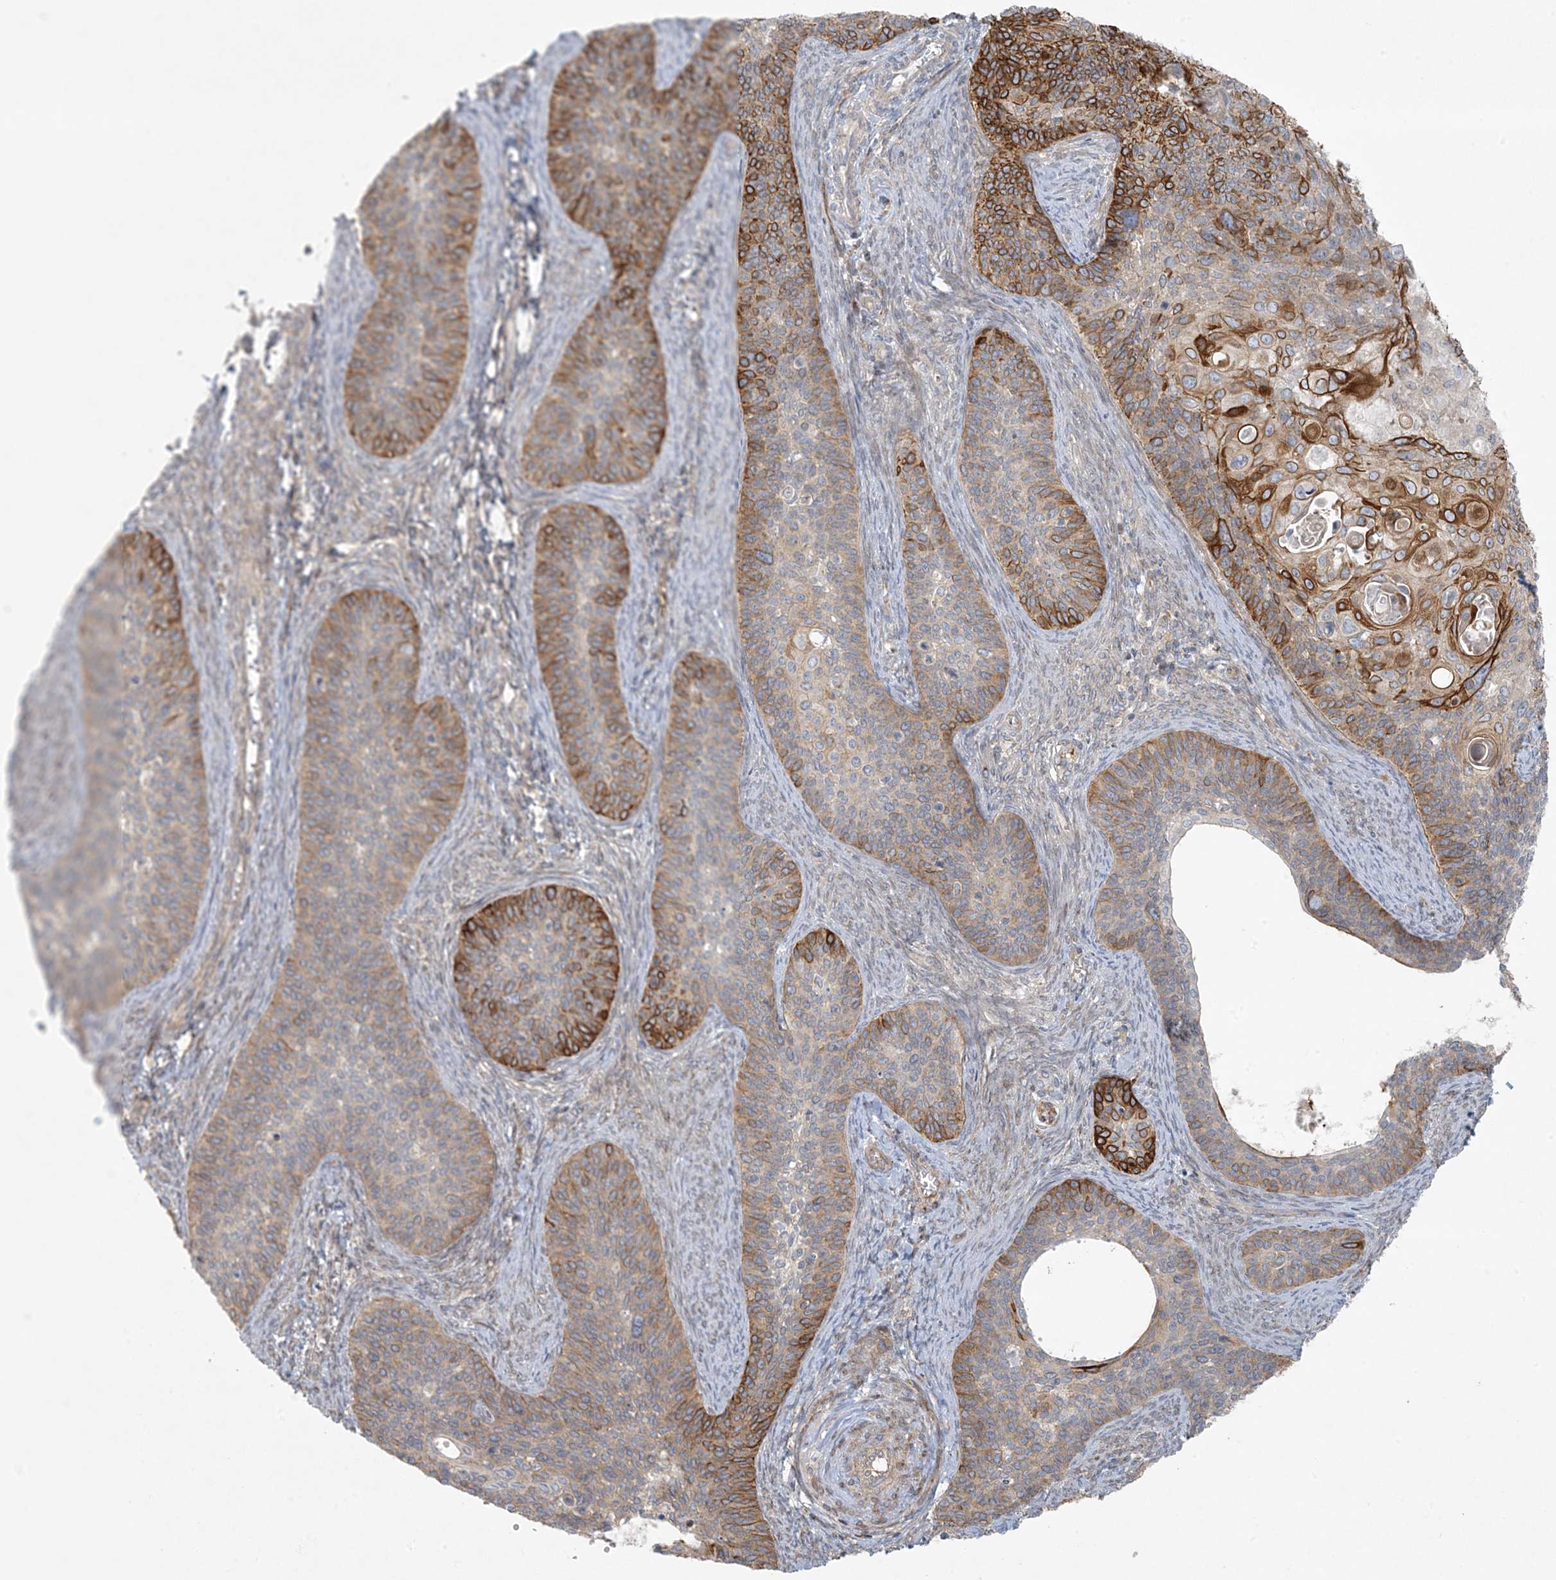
{"staining": {"intensity": "strong", "quantity": "25%-75%", "location": "cytoplasmic/membranous"}, "tissue": "cervical cancer", "cell_type": "Tumor cells", "image_type": "cancer", "snomed": [{"axis": "morphology", "description": "Squamous cell carcinoma, NOS"}, {"axis": "topography", "description": "Cervix"}], "caption": "Human cervical cancer (squamous cell carcinoma) stained with a brown dye reveals strong cytoplasmic/membranous positive expression in approximately 25%-75% of tumor cells.", "gene": "PIK3R4", "patient": {"sex": "female", "age": 33}}